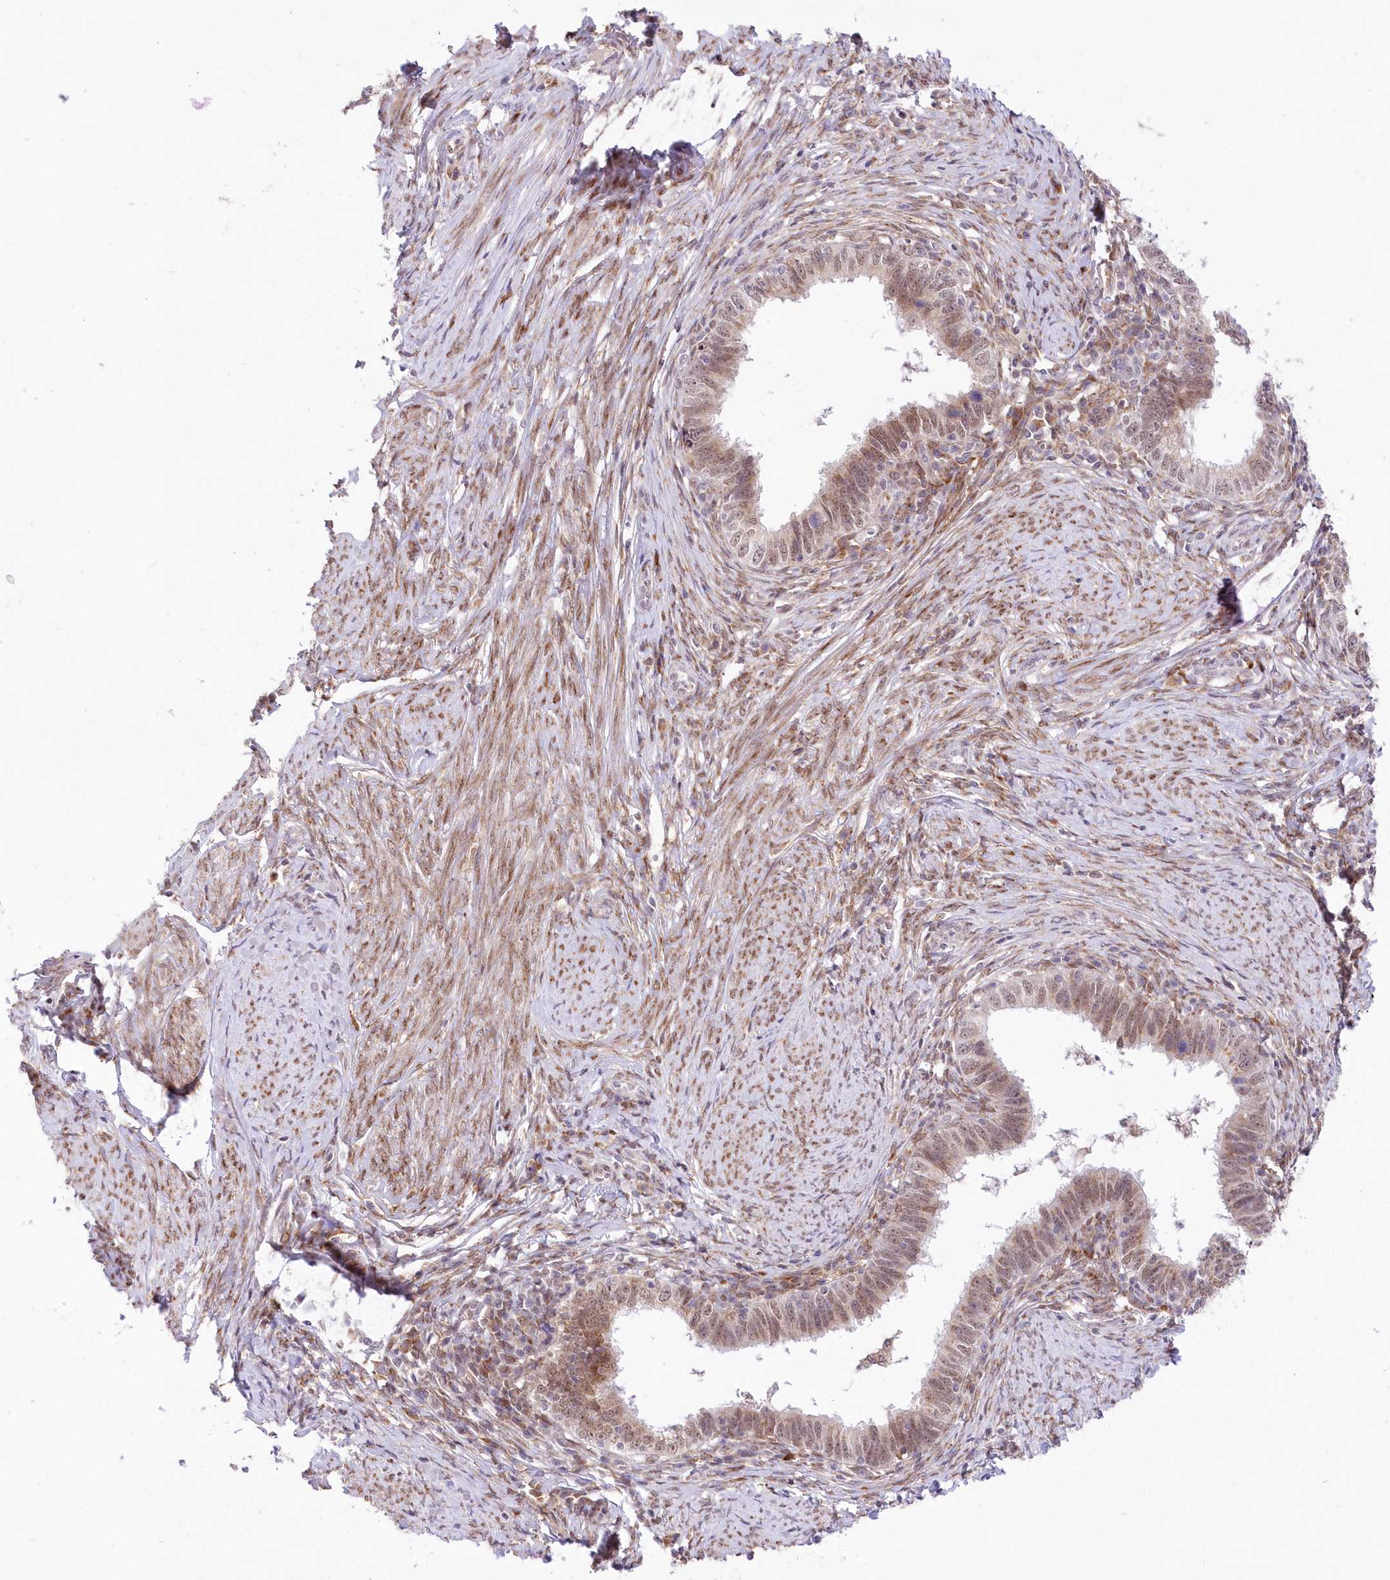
{"staining": {"intensity": "weak", "quantity": ">75%", "location": "nuclear"}, "tissue": "cervical cancer", "cell_type": "Tumor cells", "image_type": "cancer", "snomed": [{"axis": "morphology", "description": "Adenocarcinoma, NOS"}, {"axis": "topography", "description": "Cervix"}], "caption": "Immunohistochemistry (DAB (3,3'-diaminobenzidine)) staining of human cervical cancer (adenocarcinoma) displays weak nuclear protein positivity in approximately >75% of tumor cells. (IHC, brightfield microscopy, high magnification).", "gene": "LDB1", "patient": {"sex": "female", "age": 36}}